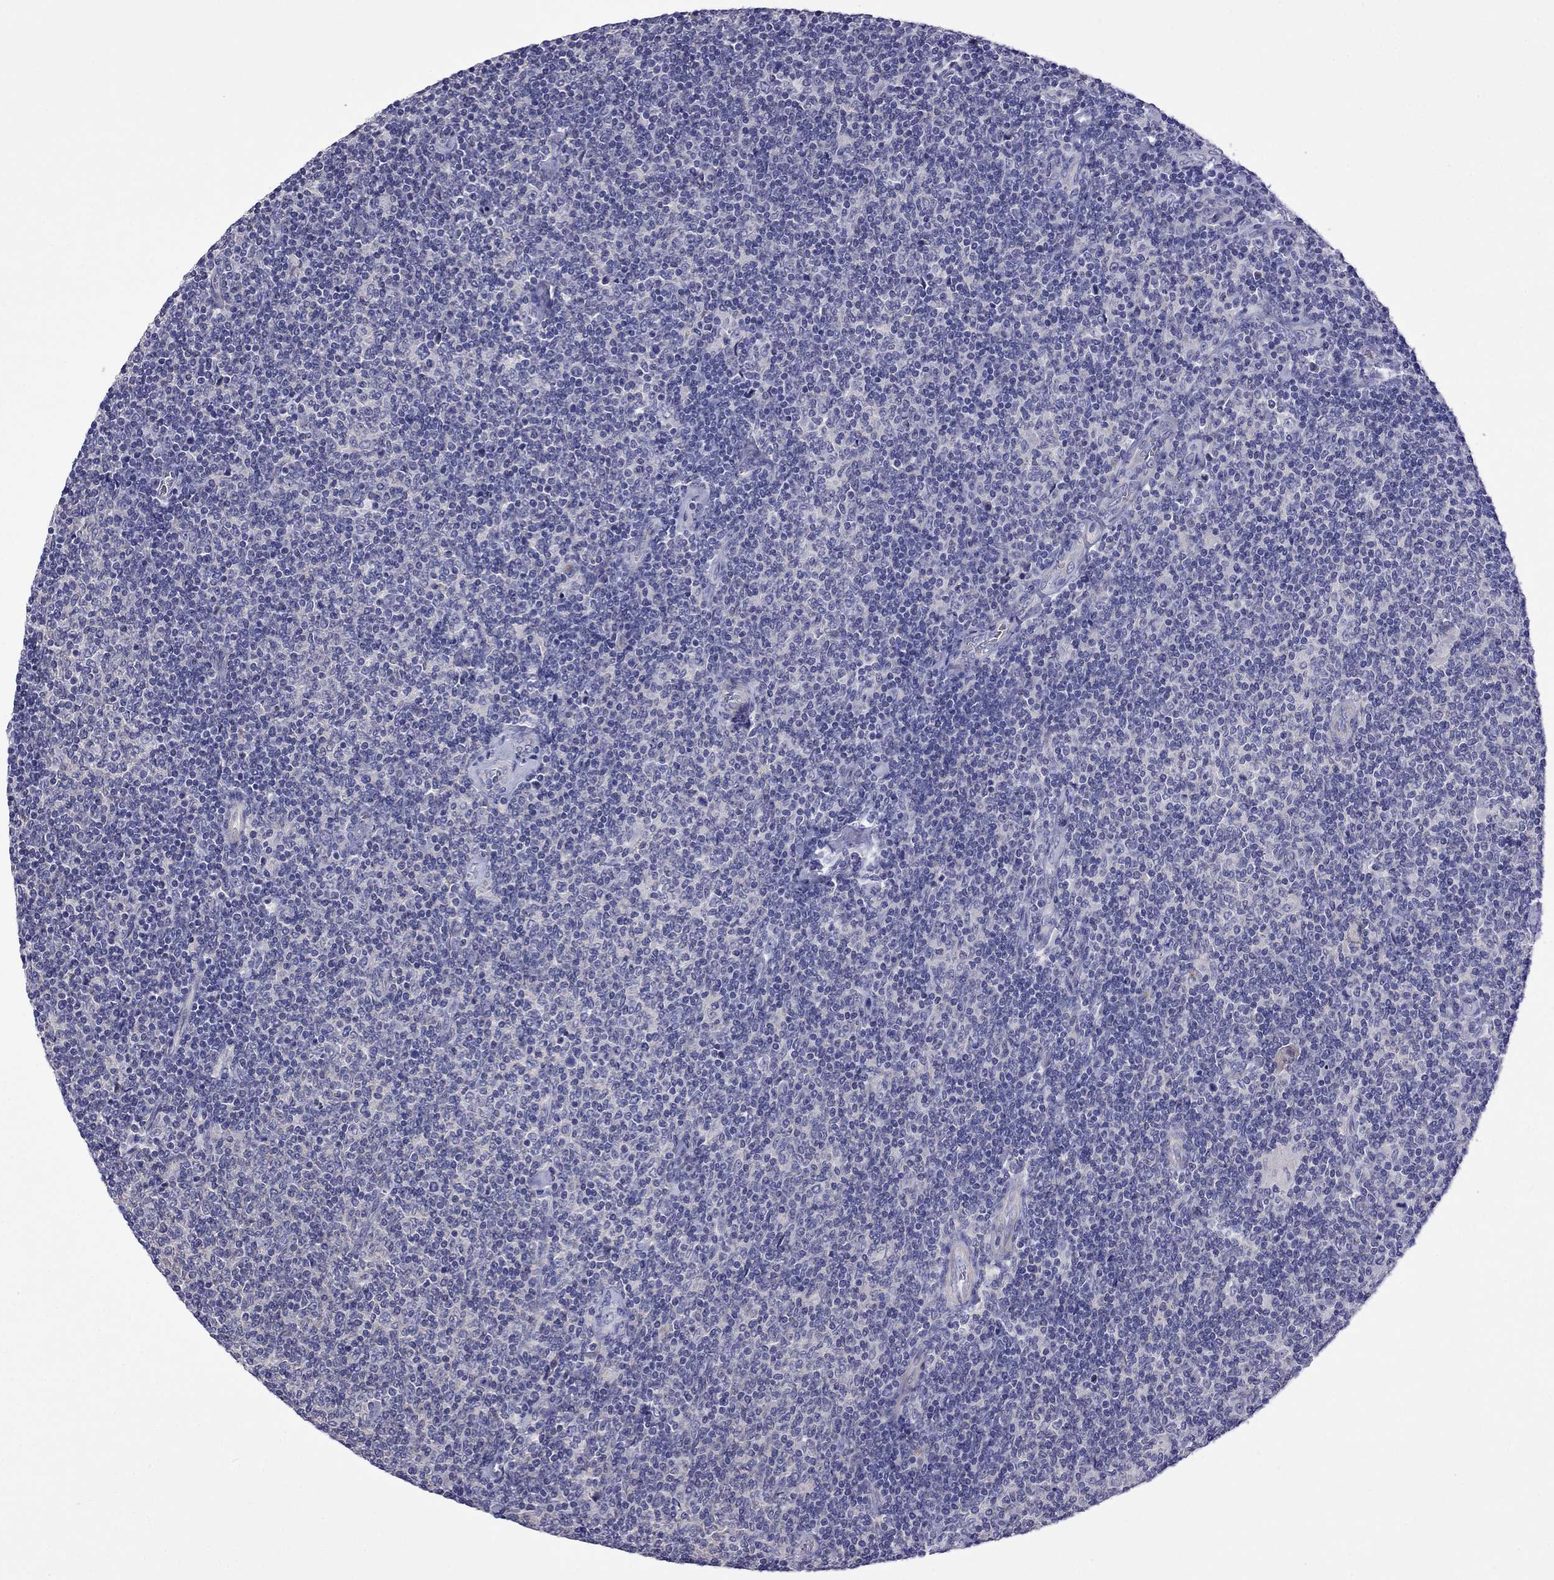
{"staining": {"intensity": "negative", "quantity": "none", "location": "none"}, "tissue": "lymphoma", "cell_type": "Tumor cells", "image_type": "cancer", "snomed": [{"axis": "morphology", "description": "Malignant lymphoma, non-Hodgkin's type, Low grade"}, {"axis": "topography", "description": "Lymph node"}], "caption": "Tumor cells are negative for brown protein staining in lymphoma.", "gene": "STAR", "patient": {"sex": "male", "age": 52}}